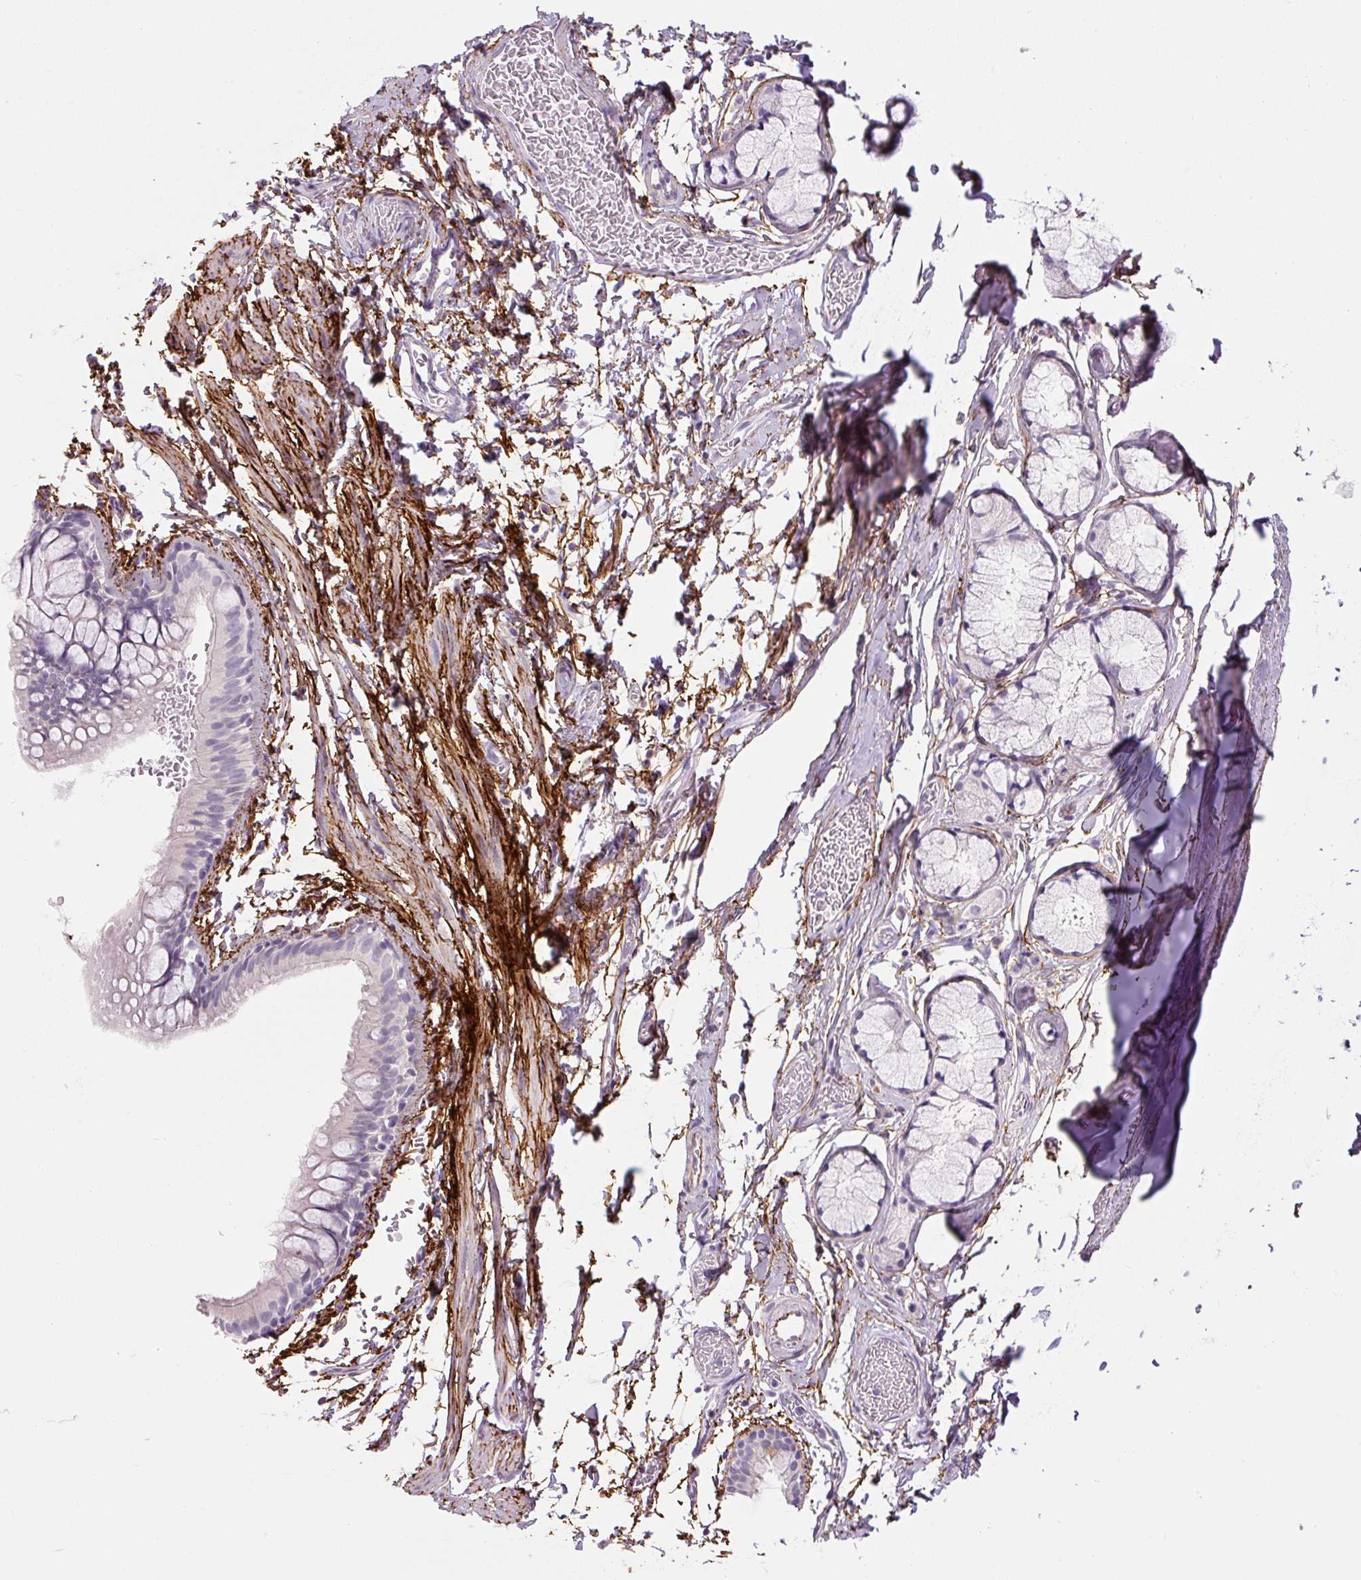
{"staining": {"intensity": "negative", "quantity": "none", "location": "none"}, "tissue": "bronchus", "cell_type": "Respiratory epithelial cells", "image_type": "normal", "snomed": [{"axis": "morphology", "description": "Normal tissue, NOS"}, {"axis": "topography", "description": "Bronchus"}], "caption": "Immunohistochemistry histopathology image of normal bronchus stained for a protein (brown), which demonstrates no positivity in respiratory epithelial cells. Brightfield microscopy of immunohistochemistry (IHC) stained with DAB (brown) and hematoxylin (blue), captured at high magnification.", "gene": "FBN1", "patient": {"sex": "male", "age": 67}}